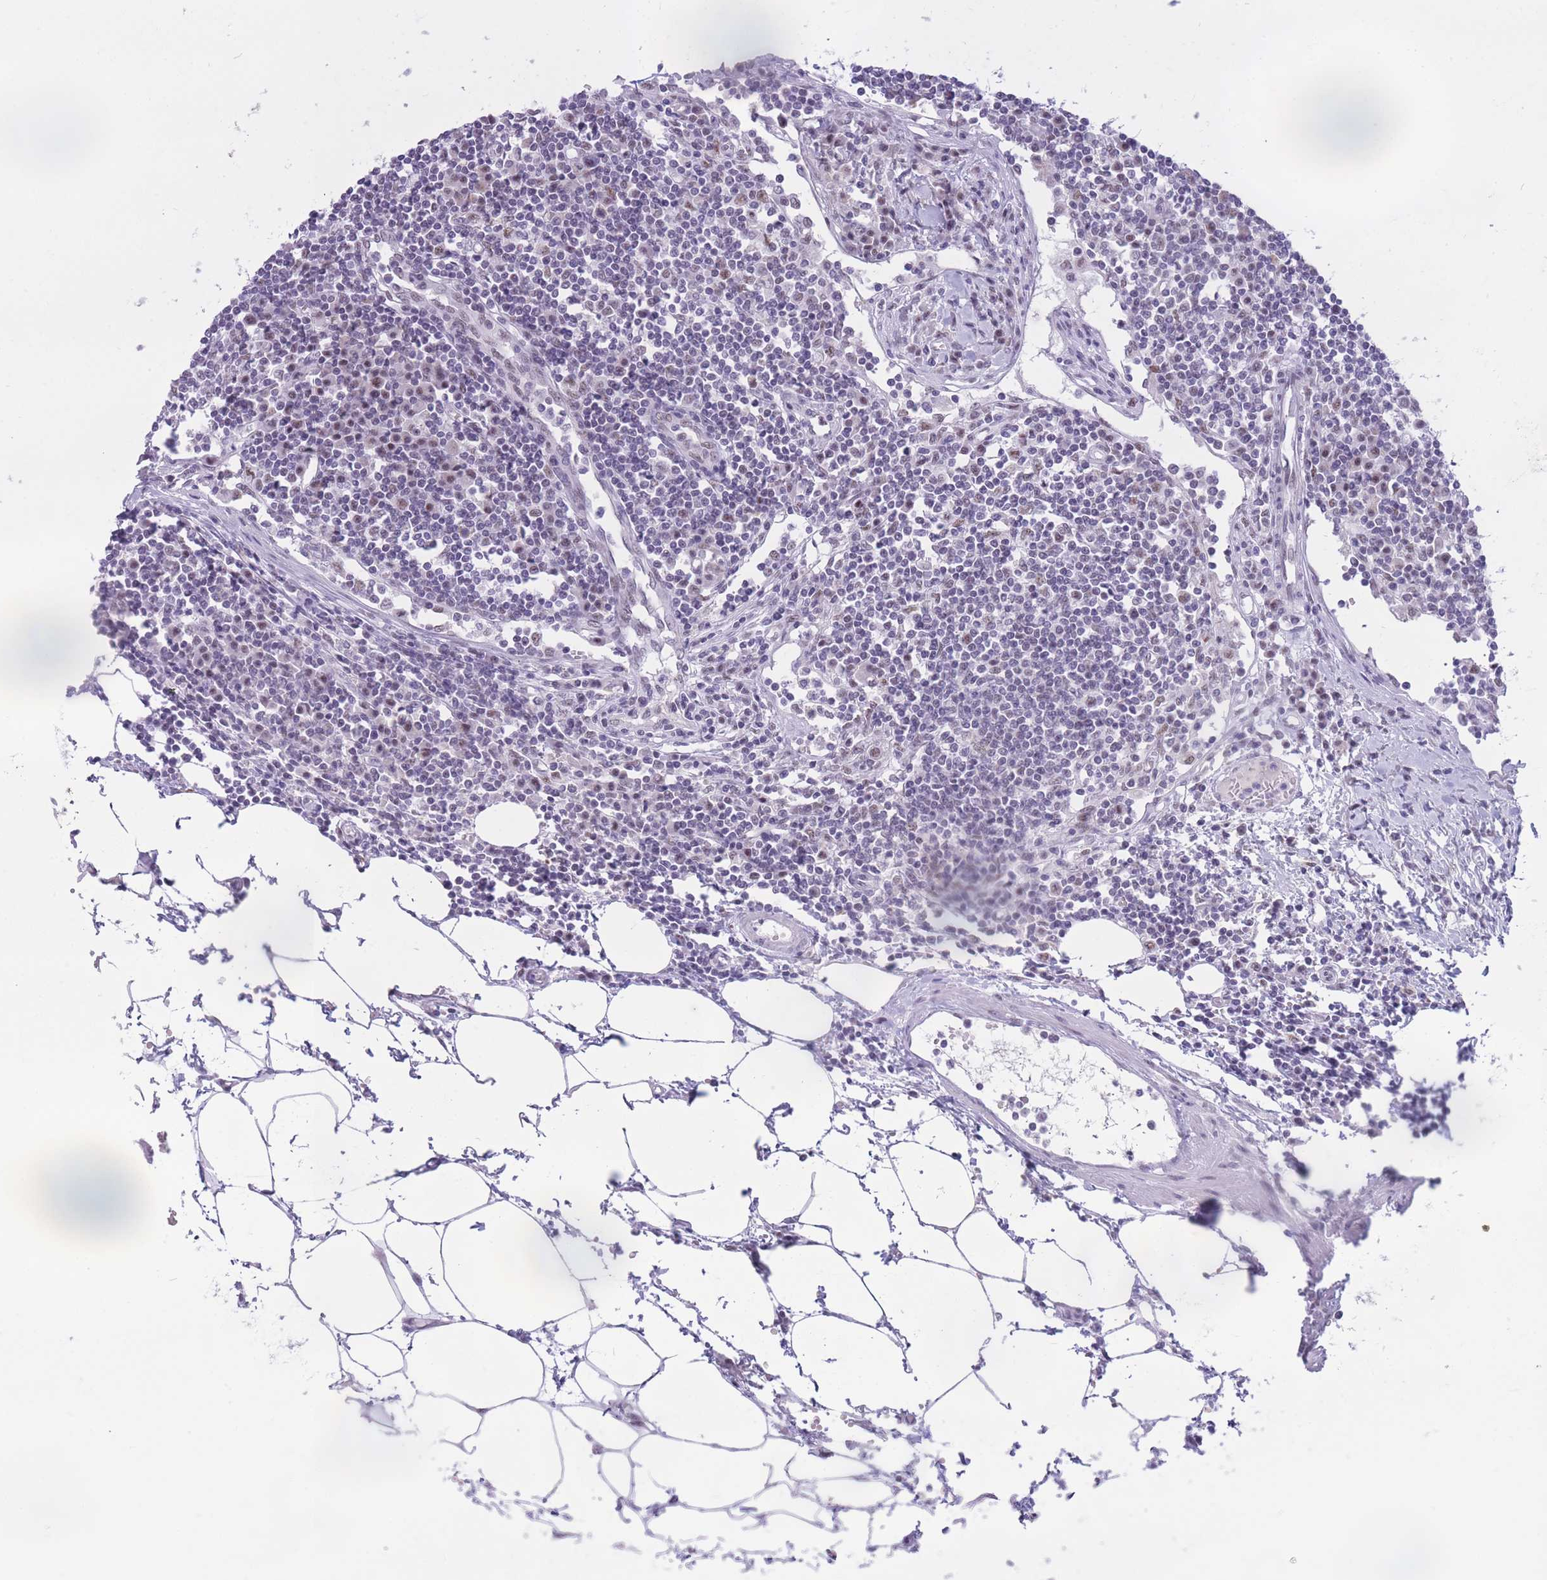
{"staining": {"intensity": "moderate", "quantity": "<25%", "location": "nuclear"}, "tissue": "lymph node", "cell_type": "Germinal center cells", "image_type": "normal", "snomed": [{"axis": "morphology", "description": "Adenocarcinoma, NOS"}, {"axis": "topography", "description": "Lymph node"}], "caption": "An image of lymph node stained for a protein demonstrates moderate nuclear brown staining in germinal center cells. (DAB IHC with brightfield microscopy, high magnification).", "gene": "CYP2B6", "patient": {"sex": "female", "age": 62}}